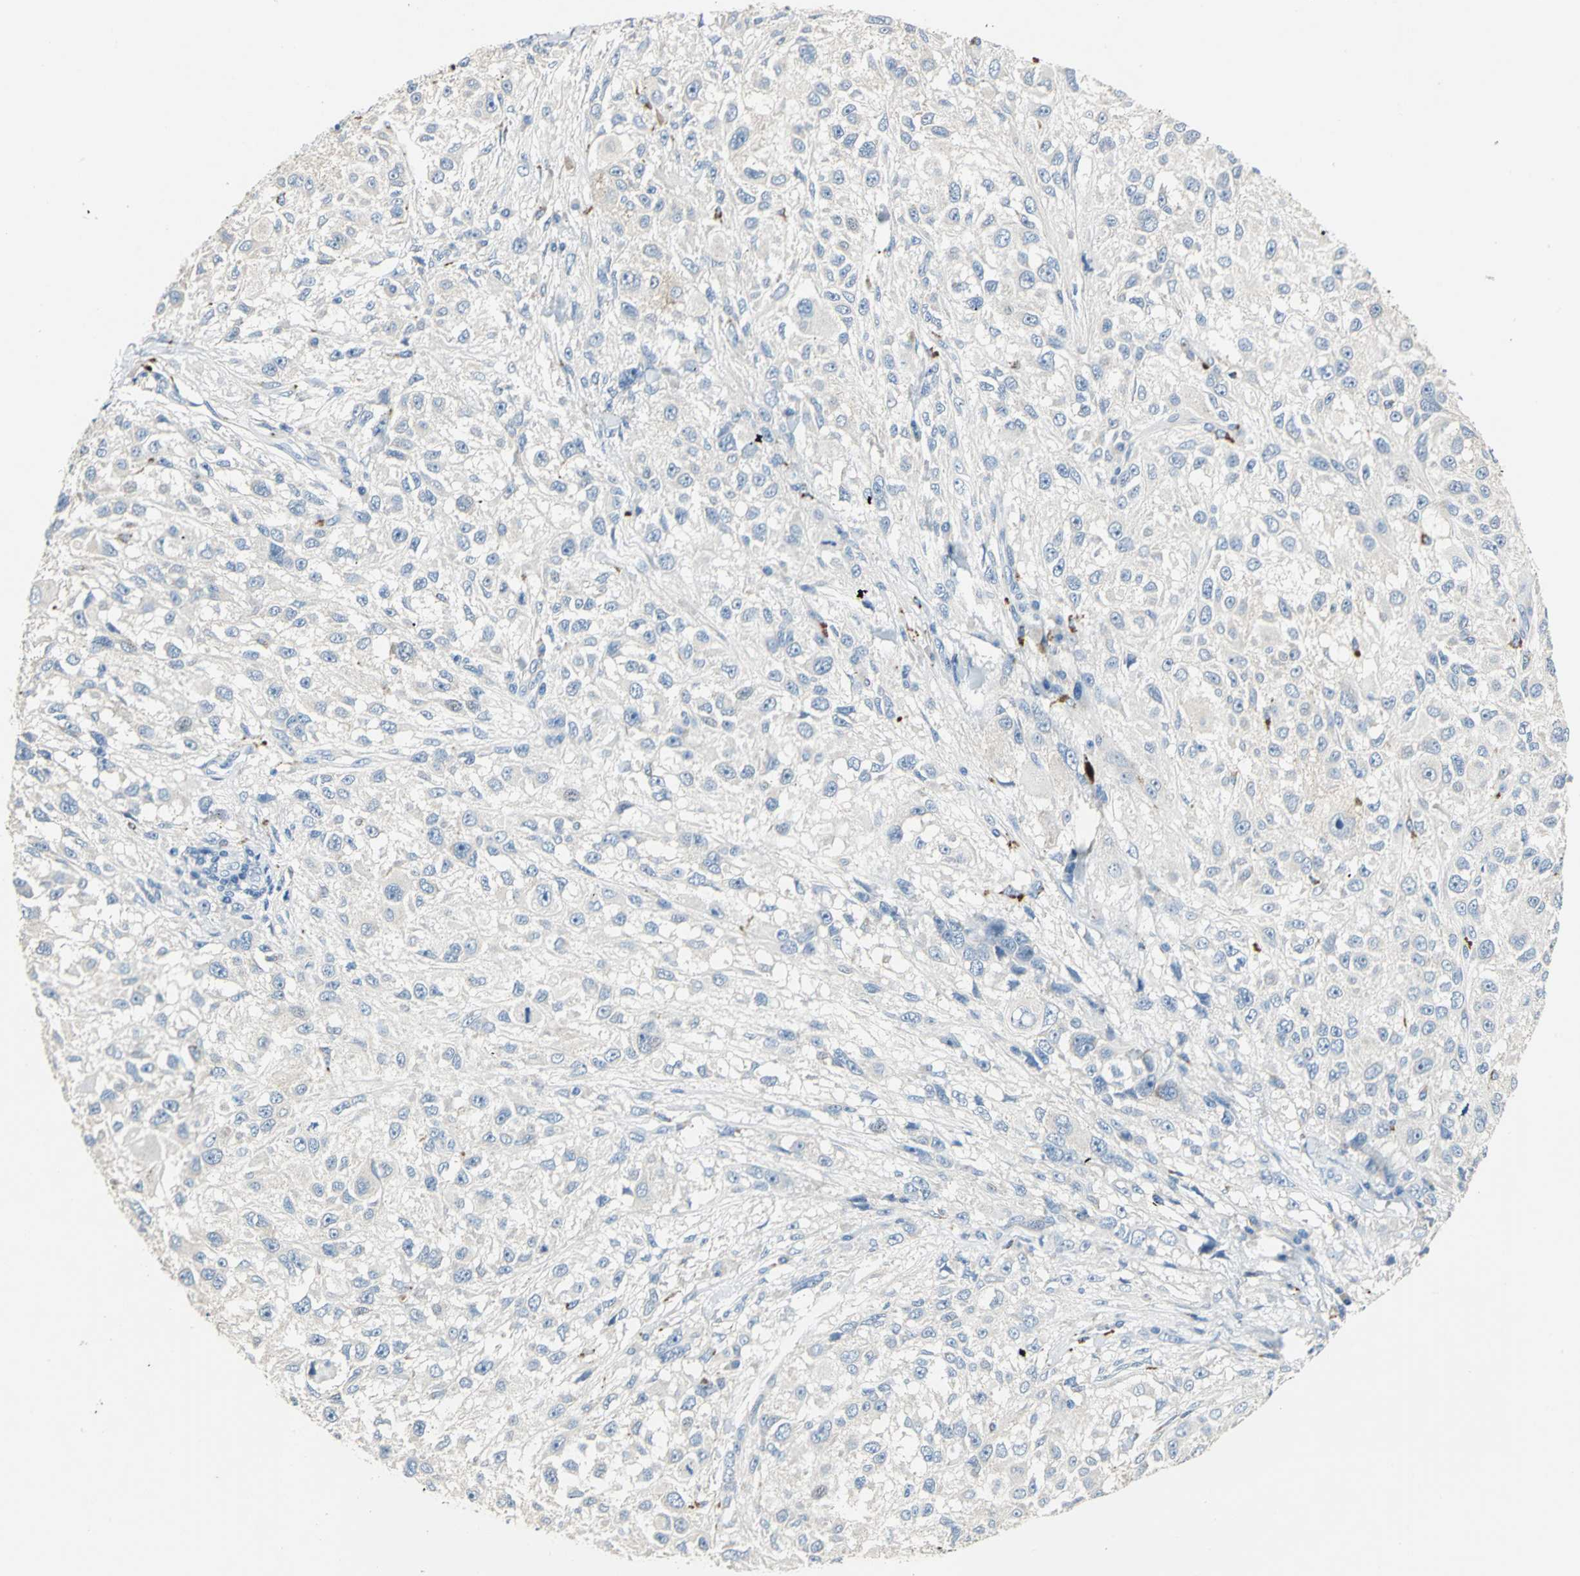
{"staining": {"intensity": "negative", "quantity": "none", "location": "none"}, "tissue": "melanoma", "cell_type": "Tumor cells", "image_type": "cancer", "snomed": [{"axis": "morphology", "description": "Necrosis, NOS"}, {"axis": "morphology", "description": "Malignant melanoma, NOS"}, {"axis": "topography", "description": "Skin"}], "caption": "Malignant melanoma was stained to show a protein in brown. There is no significant staining in tumor cells.", "gene": "RASD2", "patient": {"sex": "female", "age": 87}}